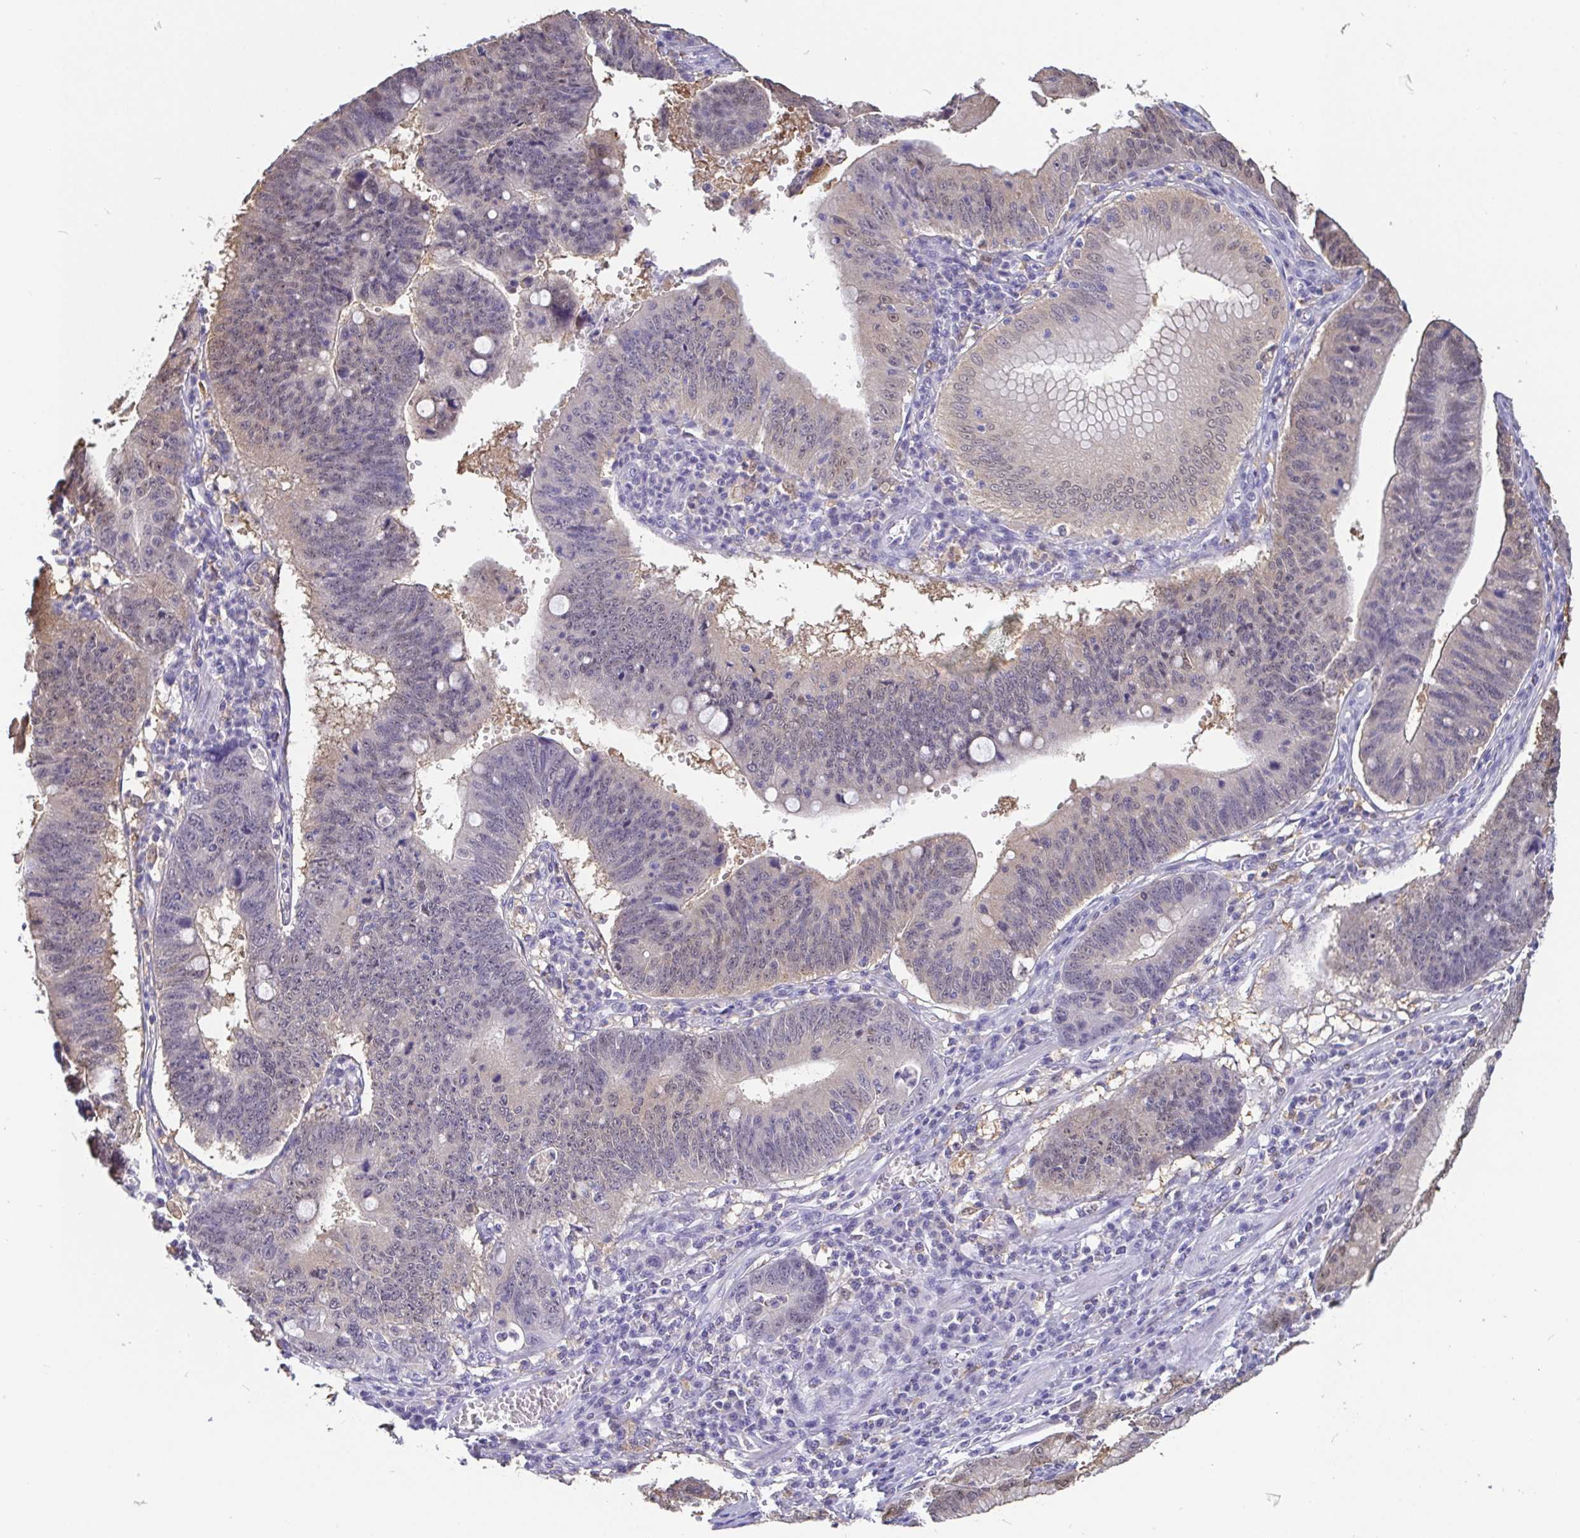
{"staining": {"intensity": "weak", "quantity": "<25%", "location": "cytoplasmic/membranous"}, "tissue": "stomach cancer", "cell_type": "Tumor cells", "image_type": "cancer", "snomed": [{"axis": "morphology", "description": "Adenocarcinoma, NOS"}, {"axis": "topography", "description": "Stomach"}], "caption": "A high-resolution histopathology image shows immunohistochemistry (IHC) staining of adenocarcinoma (stomach), which shows no significant staining in tumor cells. Nuclei are stained in blue.", "gene": "IDH1", "patient": {"sex": "male", "age": 59}}